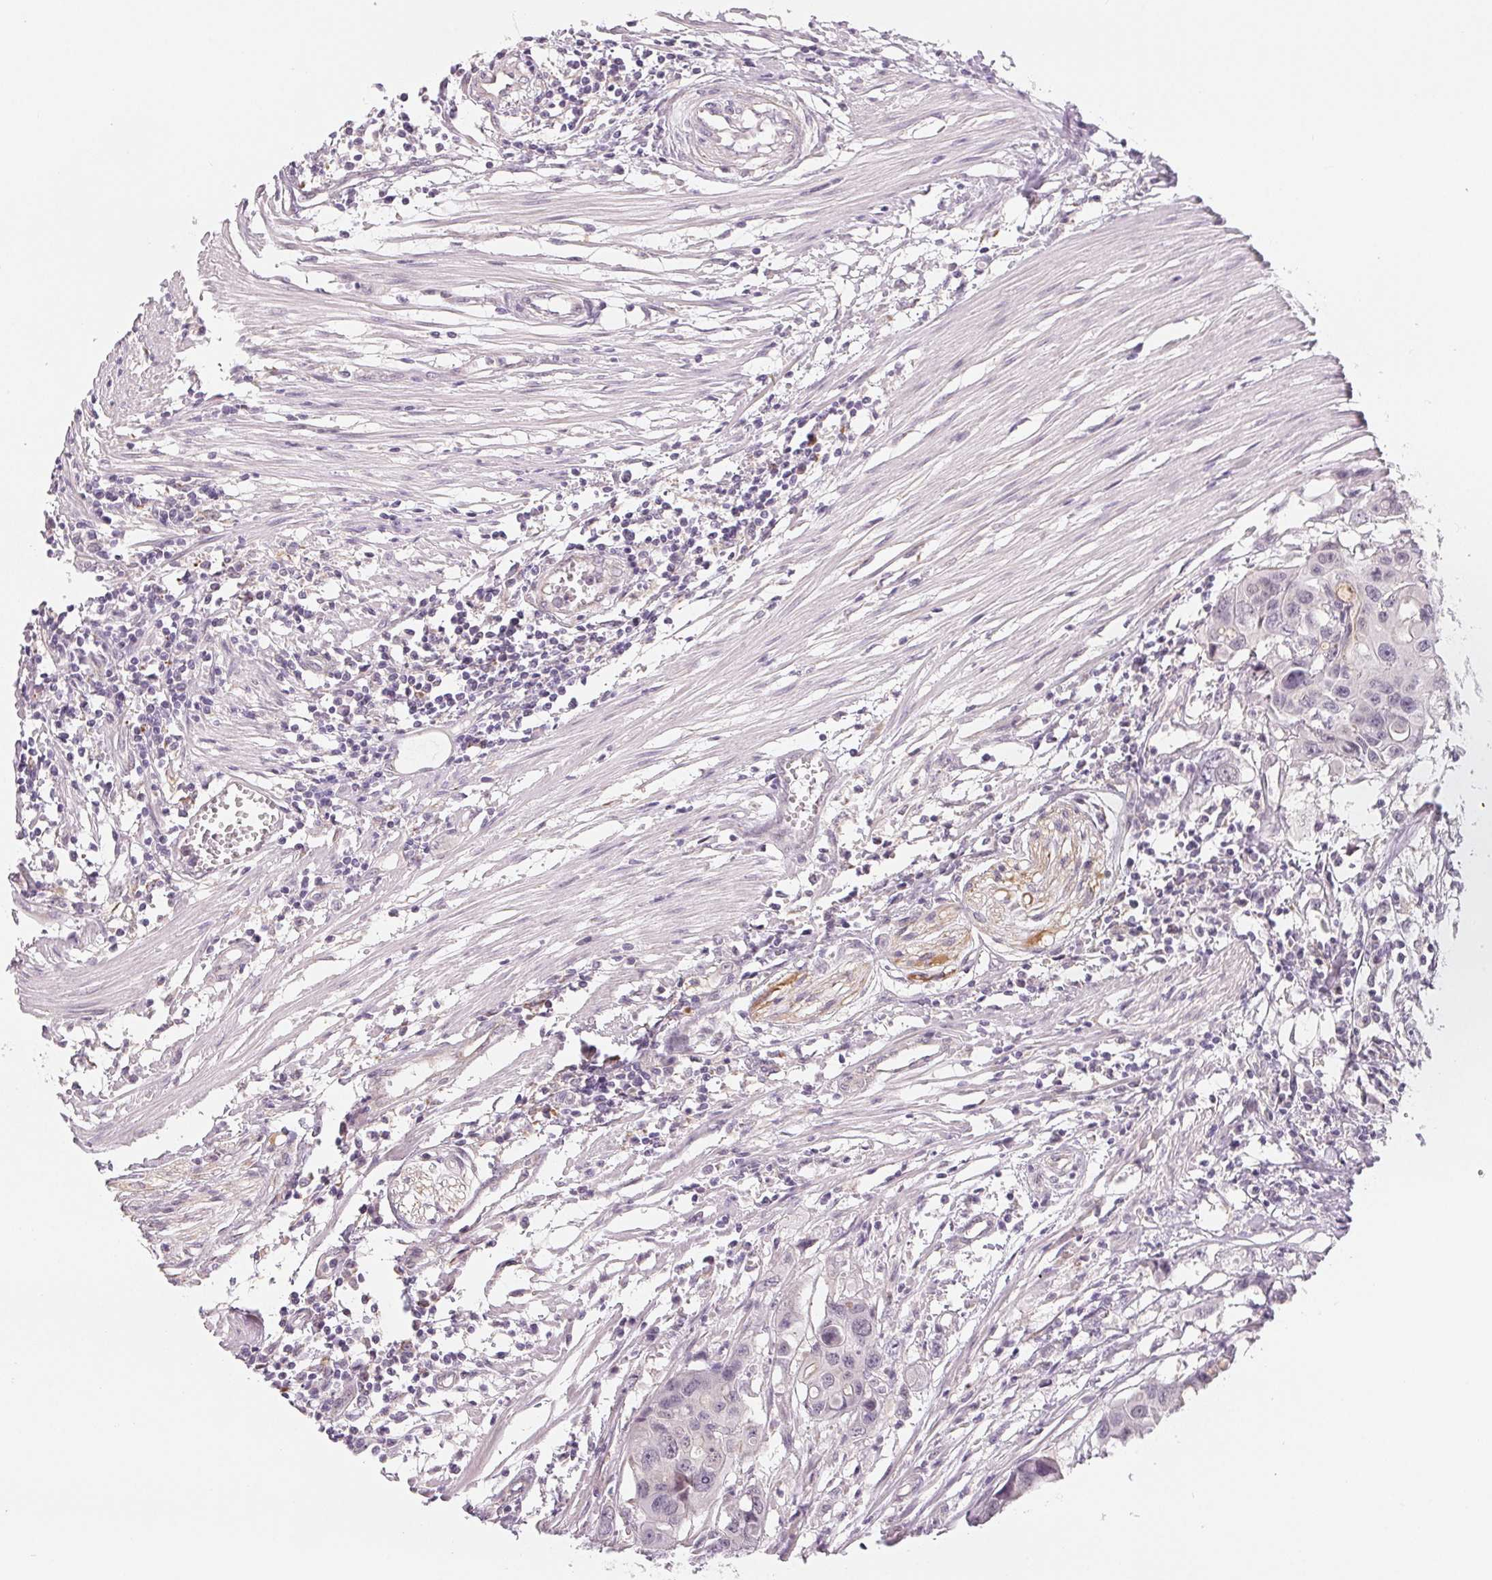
{"staining": {"intensity": "negative", "quantity": "none", "location": "none"}, "tissue": "colorectal cancer", "cell_type": "Tumor cells", "image_type": "cancer", "snomed": [{"axis": "morphology", "description": "Adenocarcinoma, NOS"}, {"axis": "topography", "description": "Colon"}], "caption": "Colorectal cancer (adenocarcinoma) was stained to show a protein in brown. There is no significant positivity in tumor cells. (Immunohistochemistry (ihc), brightfield microscopy, high magnification).", "gene": "CFC1", "patient": {"sex": "male", "age": 77}}